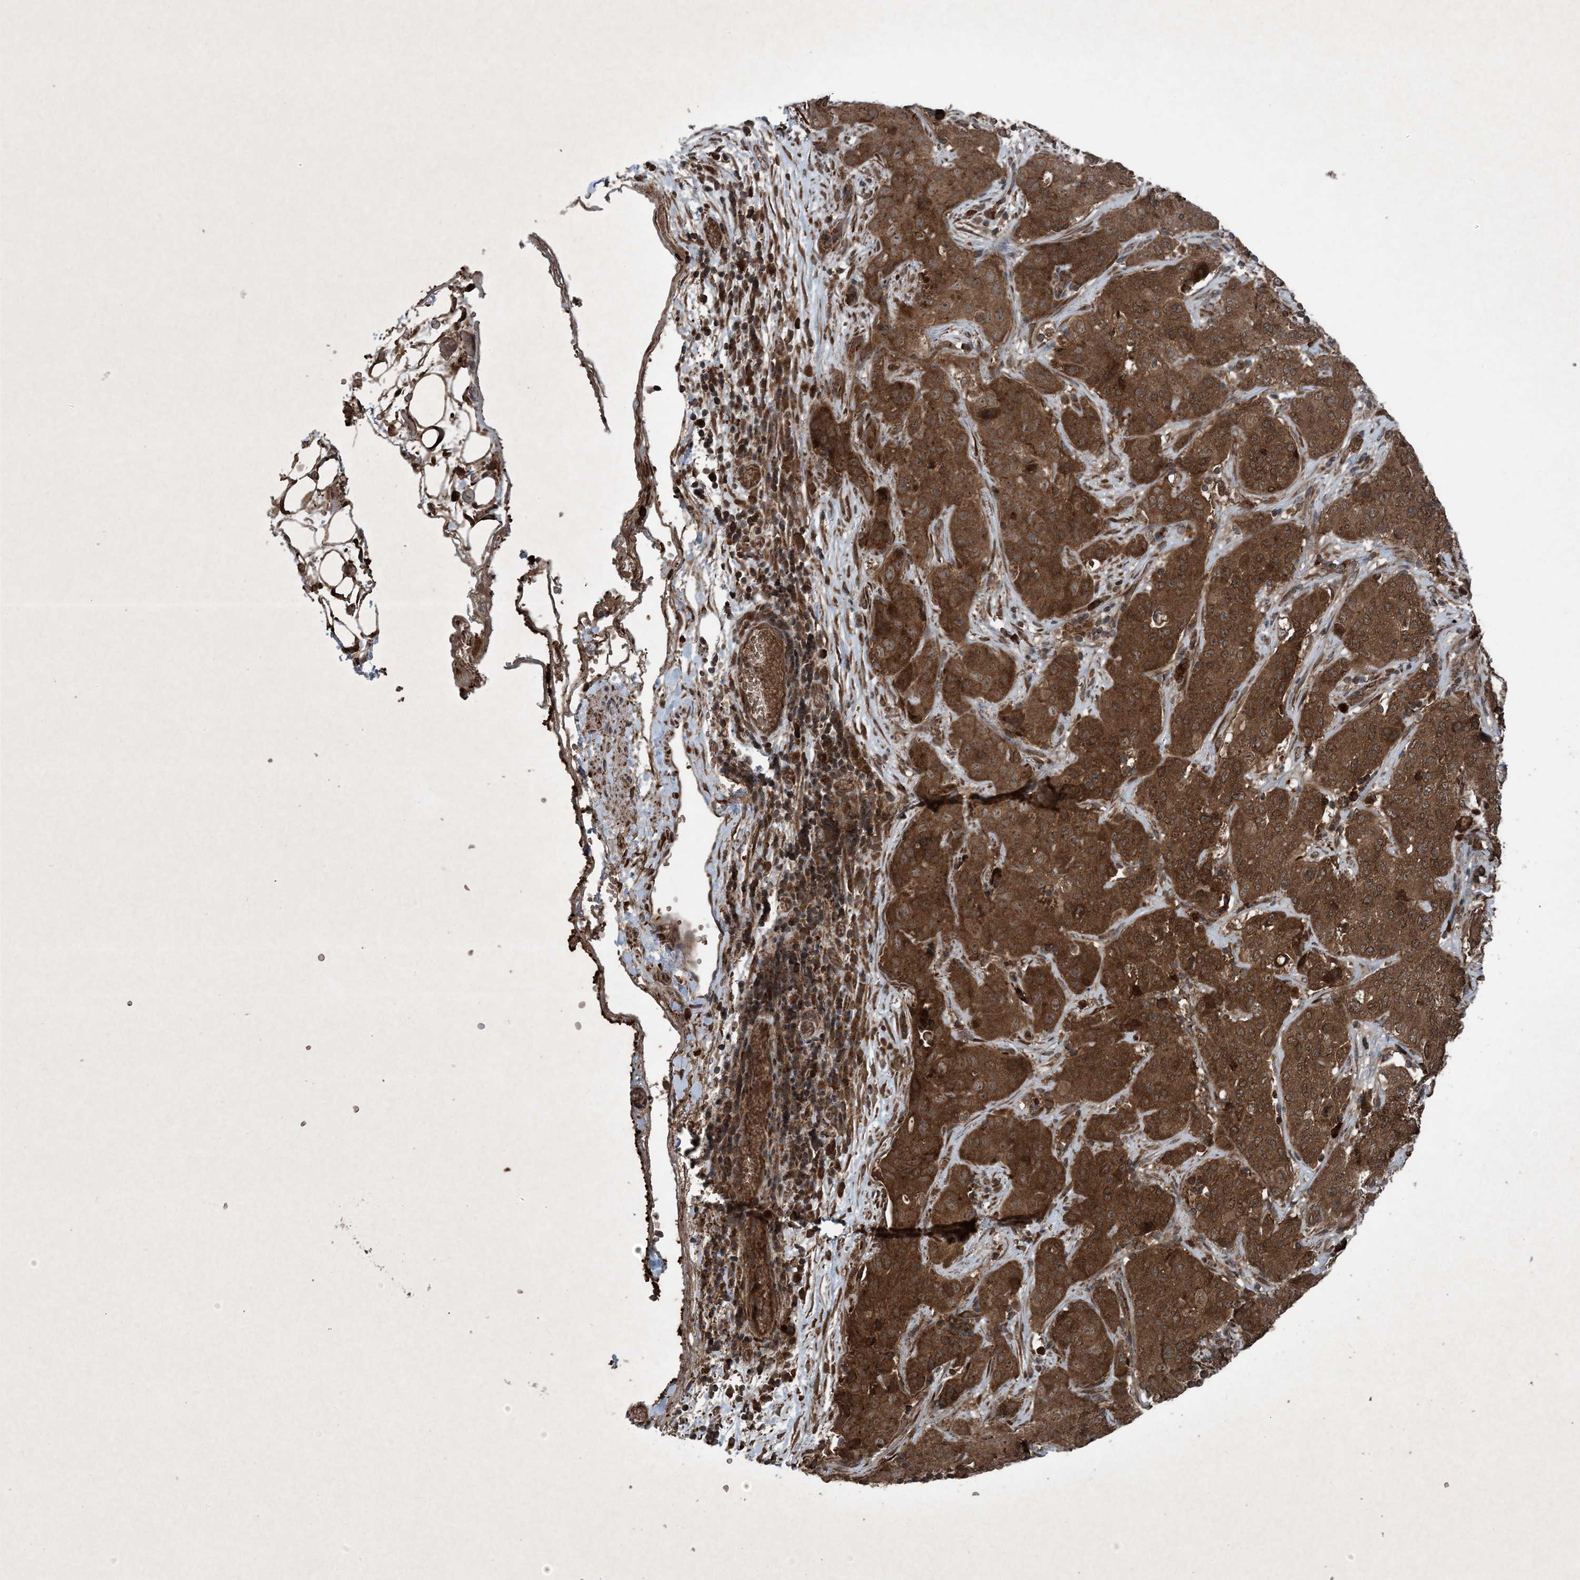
{"staining": {"intensity": "strong", "quantity": ">75%", "location": "cytoplasmic/membranous"}, "tissue": "stomach cancer", "cell_type": "Tumor cells", "image_type": "cancer", "snomed": [{"axis": "morphology", "description": "Normal tissue, NOS"}, {"axis": "morphology", "description": "Adenocarcinoma, NOS"}, {"axis": "topography", "description": "Lymph node"}, {"axis": "topography", "description": "Stomach"}], "caption": "Tumor cells demonstrate high levels of strong cytoplasmic/membranous staining in about >75% of cells in human stomach cancer (adenocarcinoma). (Stains: DAB (3,3'-diaminobenzidine) in brown, nuclei in blue, Microscopy: brightfield microscopy at high magnification).", "gene": "GNG5", "patient": {"sex": "male", "age": 48}}